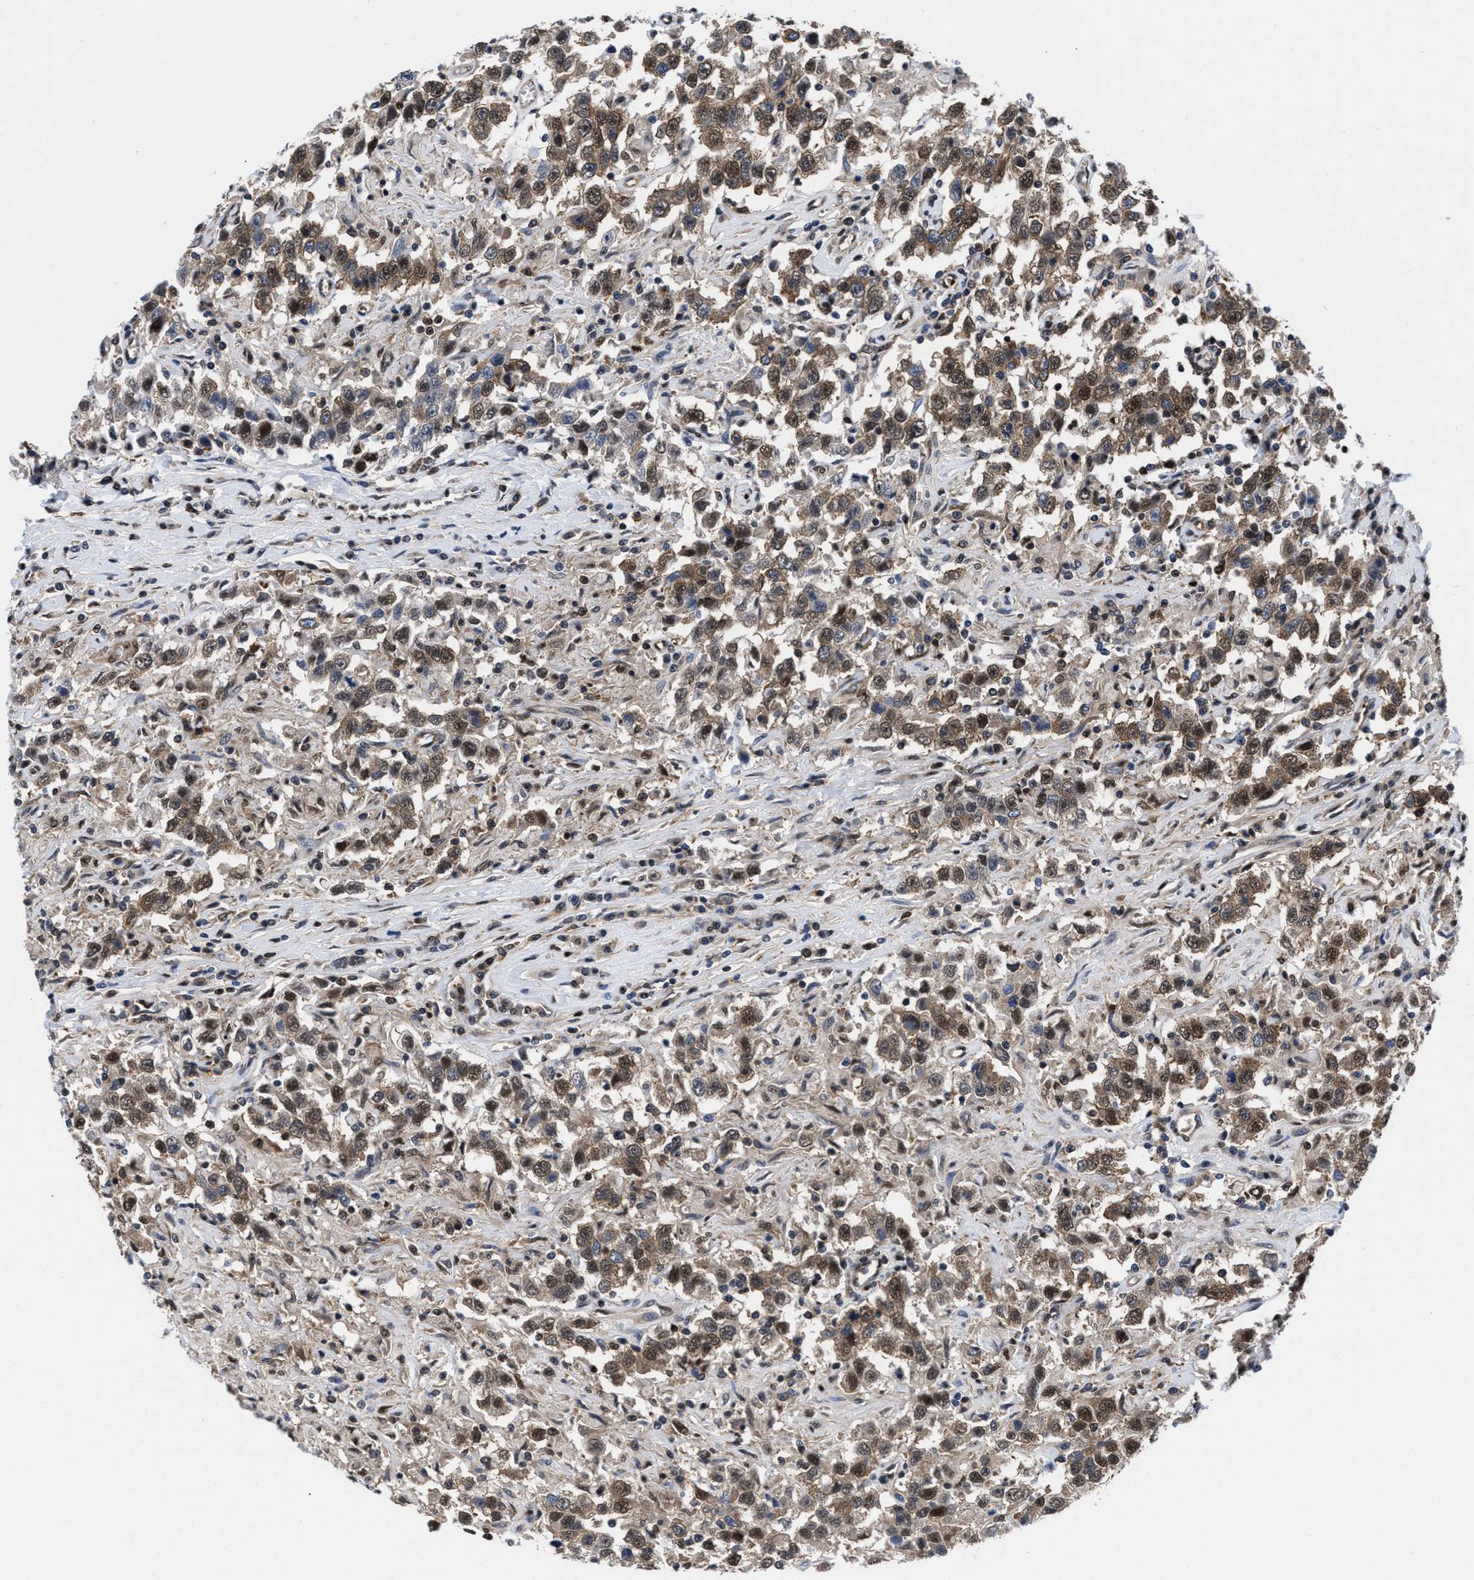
{"staining": {"intensity": "moderate", "quantity": ">75%", "location": "cytoplasmic/membranous,nuclear"}, "tissue": "testis cancer", "cell_type": "Tumor cells", "image_type": "cancer", "snomed": [{"axis": "morphology", "description": "Seminoma, NOS"}, {"axis": "topography", "description": "Testis"}], "caption": "Tumor cells reveal medium levels of moderate cytoplasmic/membranous and nuclear positivity in approximately >75% of cells in human testis cancer. The staining was performed using DAB (3,3'-diaminobenzidine) to visualize the protein expression in brown, while the nuclei were stained in blue with hematoxylin (Magnification: 20x).", "gene": "ACLY", "patient": {"sex": "male", "age": 41}}